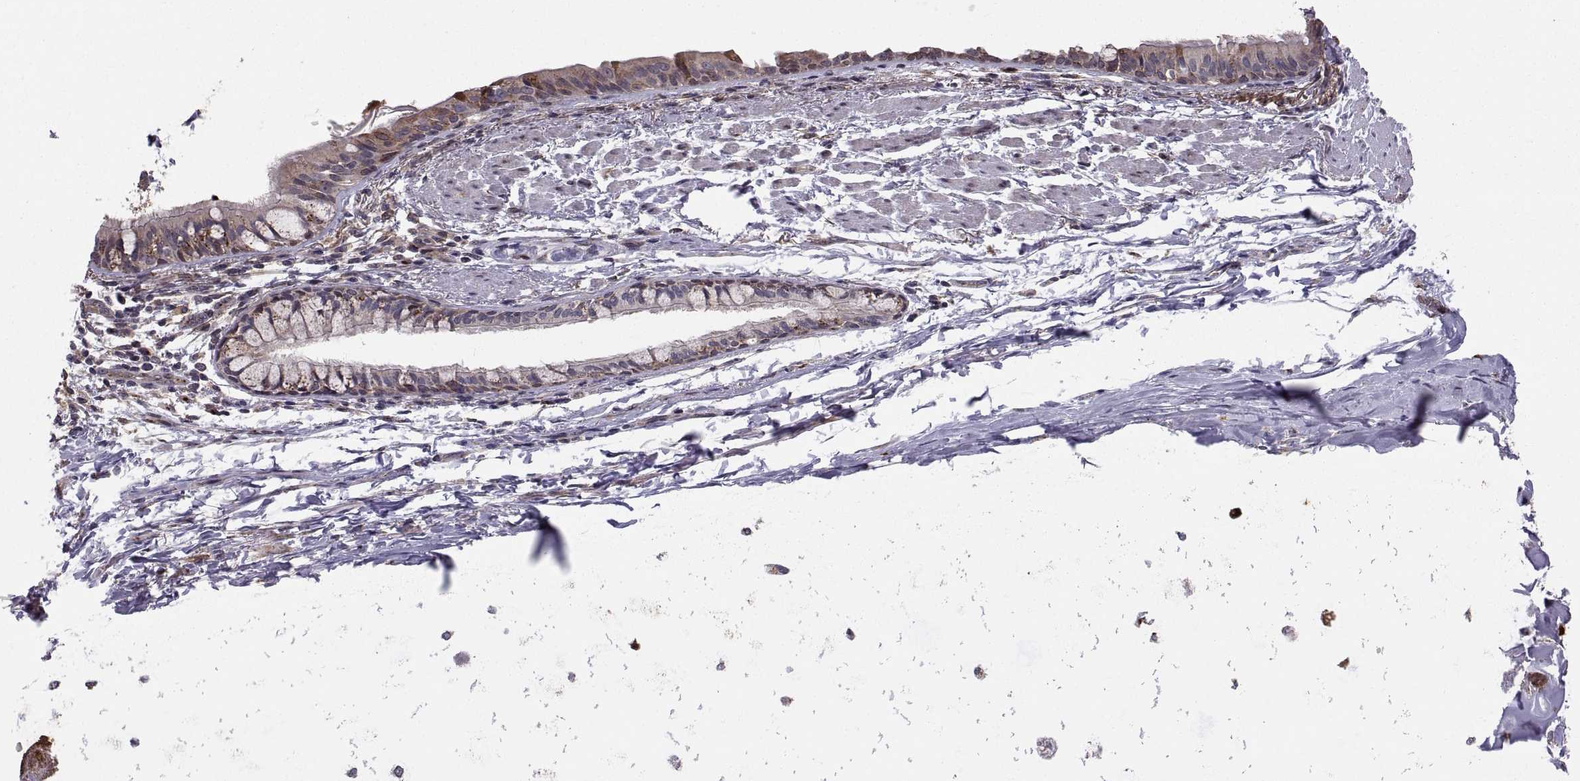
{"staining": {"intensity": "moderate", "quantity": "25%-75%", "location": "cytoplasmic/membranous"}, "tissue": "bronchus", "cell_type": "Respiratory epithelial cells", "image_type": "normal", "snomed": [{"axis": "morphology", "description": "Normal tissue, NOS"}, {"axis": "morphology", "description": "Squamous cell carcinoma, NOS"}, {"axis": "topography", "description": "Bronchus"}, {"axis": "topography", "description": "Lung"}], "caption": "Bronchus stained for a protein shows moderate cytoplasmic/membranous positivity in respiratory epithelial cells. (DAB = brown stain, brightfield microscopy at high magnification).", "gene": "TESC", "patient": {"sex": "male", "age": 69}}